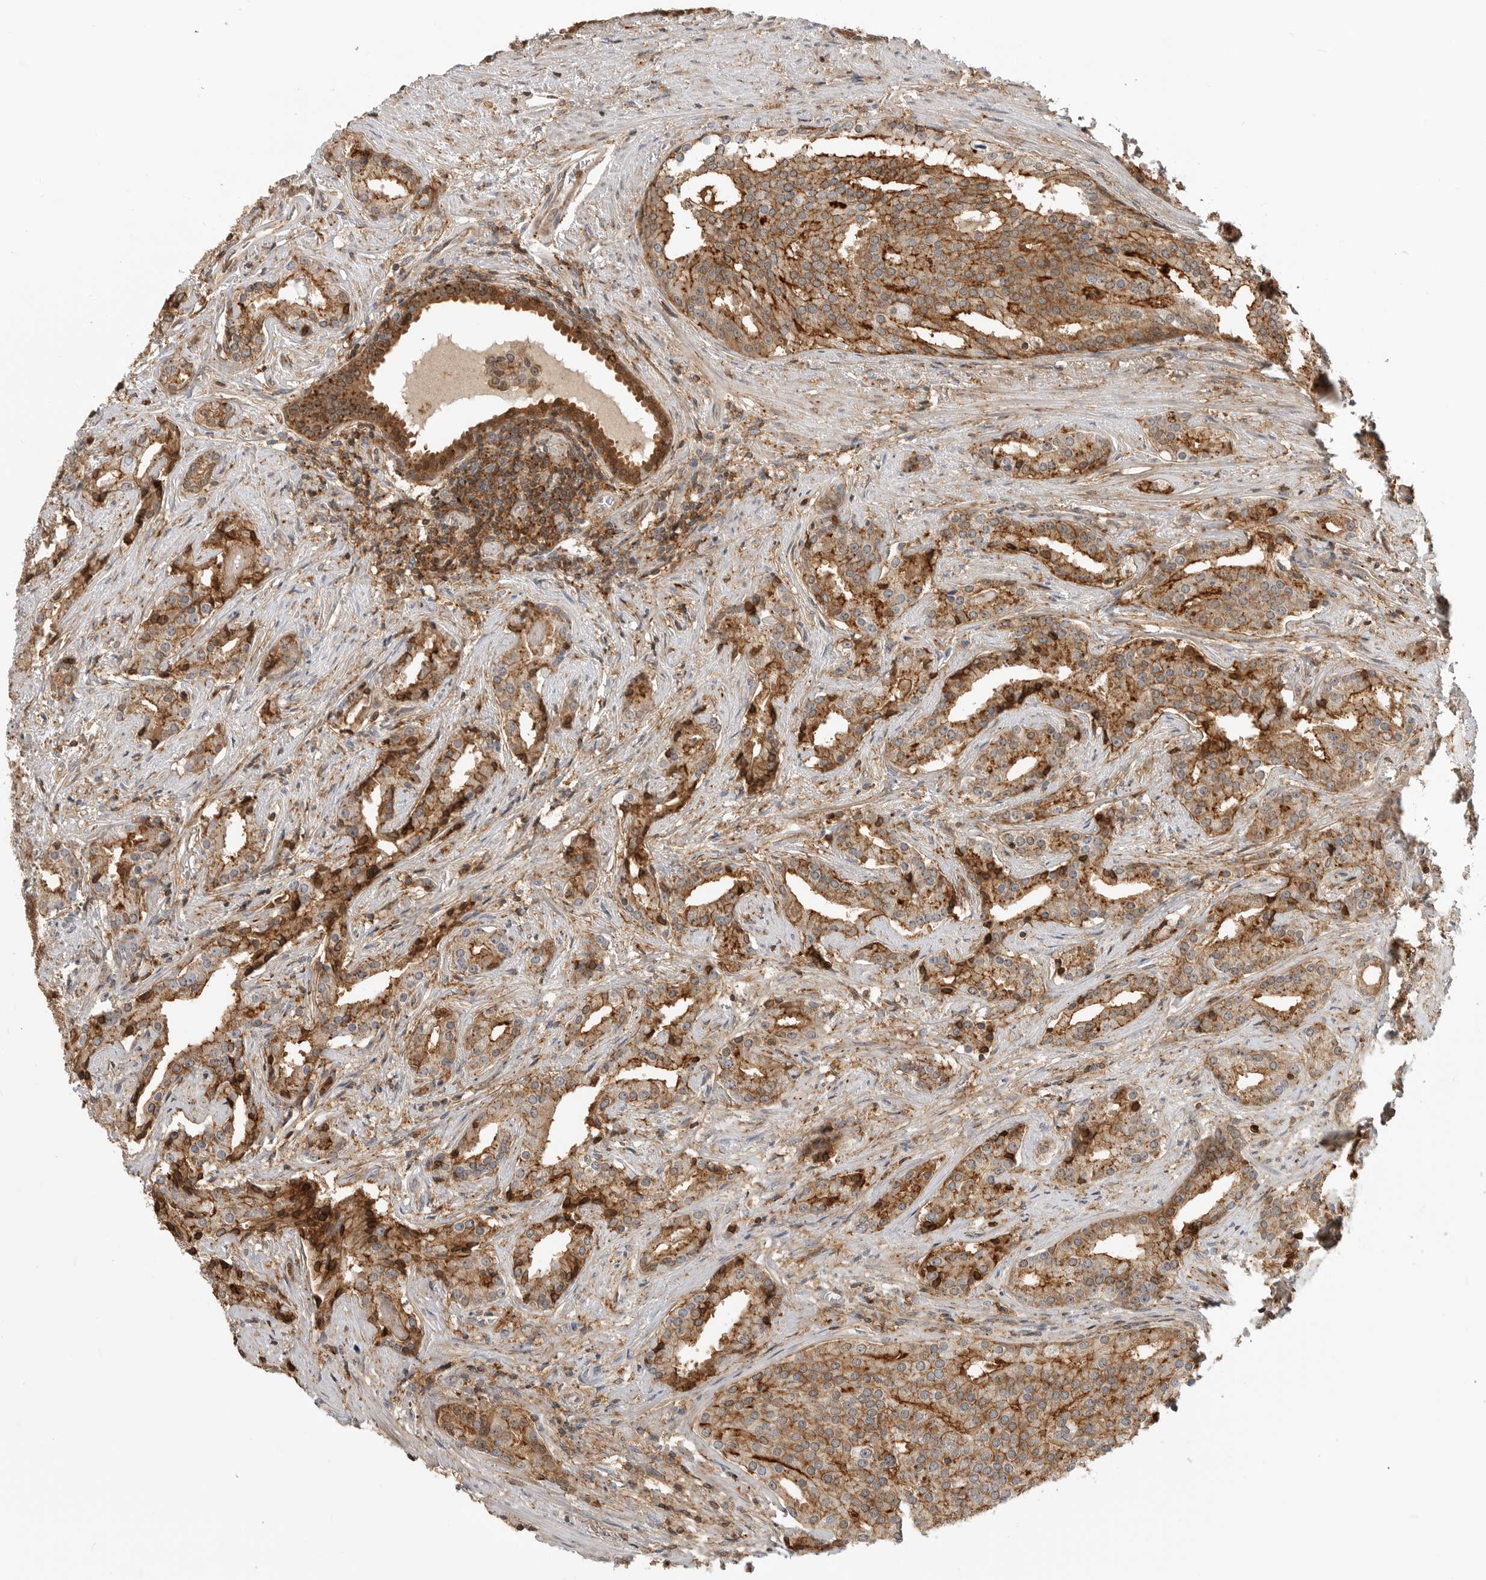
{"staining": {"intensity": "moderate", "quantity": ">75%", "location": "cytoplasmic/membranous"}, "tissue": "prostate cancer", "cell_type": "Tumor cells", "image_type": "cancer", "snomed": [{"axis": "morphology", "description": "Adenocarcinoma, Low grade"}, {"axis": "topography", "description": "Prostate"}], "caption": "A brown stain highlights moderate cytoplasmic/membranous staining of a protein in prostate adenocarcinoma (low-grade) tumor cells.", "gene": "ANXA11", "patient": {"sex": "male", "age": 67}}